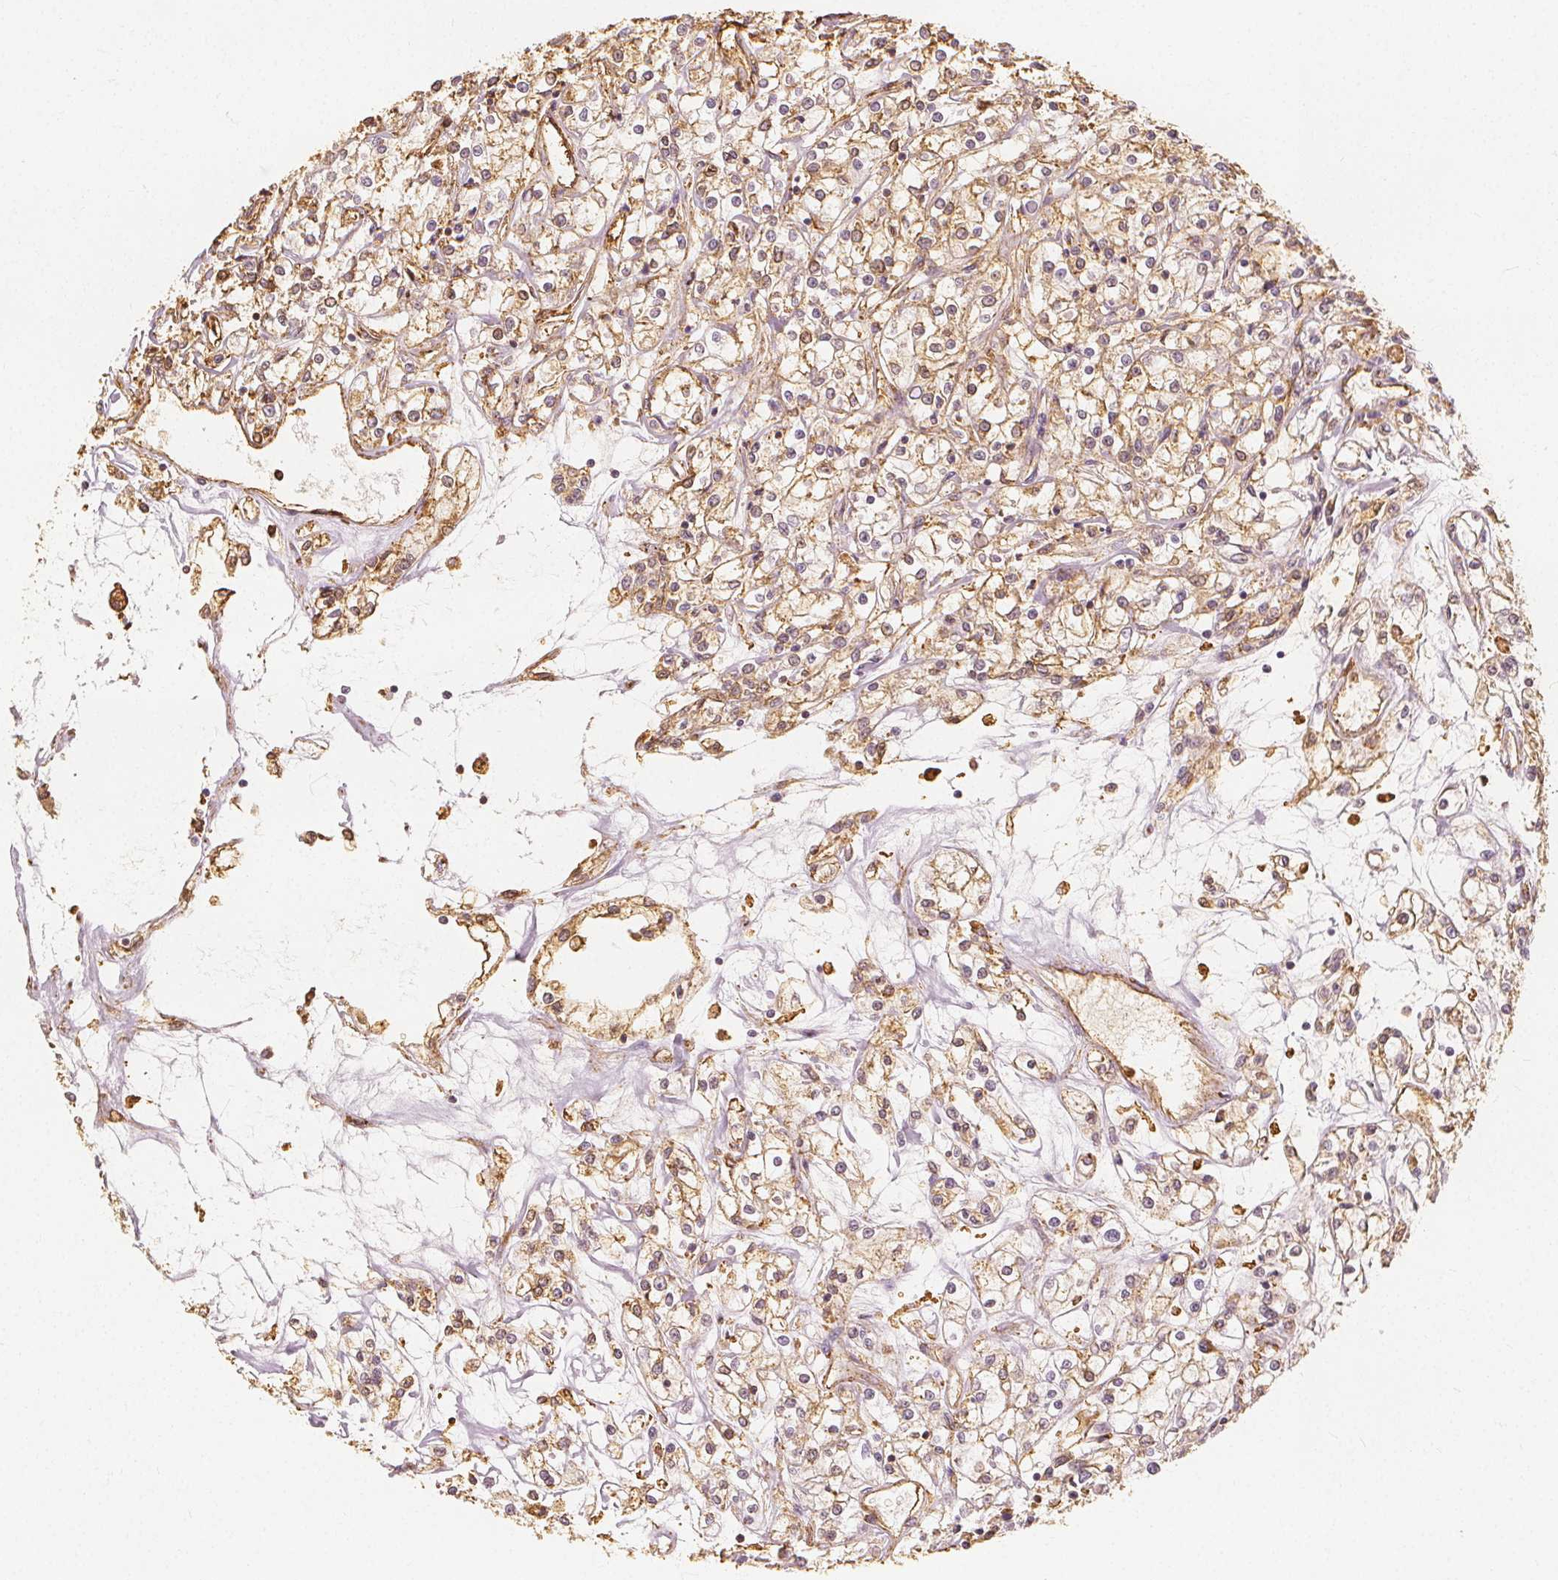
{"staining": {"intensity": "moderate", "quantity": ">75%", "location": "cytoplasmic/membranous"}, "tissue": "renal cancer", "cell_type": "Tumor cells", "image_type": "cancer", "snomed": [{"axis": "morphology", "description": "Adenocarcinoma, NOS"}, {"axis": "topography", "description": "Kidney"}], "caption": "A brown stain highlights moderate cytoplasmic/membranous expression of a protein in human adenocarcinoma (renal) tumor cells.", "gene": "ARHGAP26", "patient": {"sex": "female", "age": 59}}